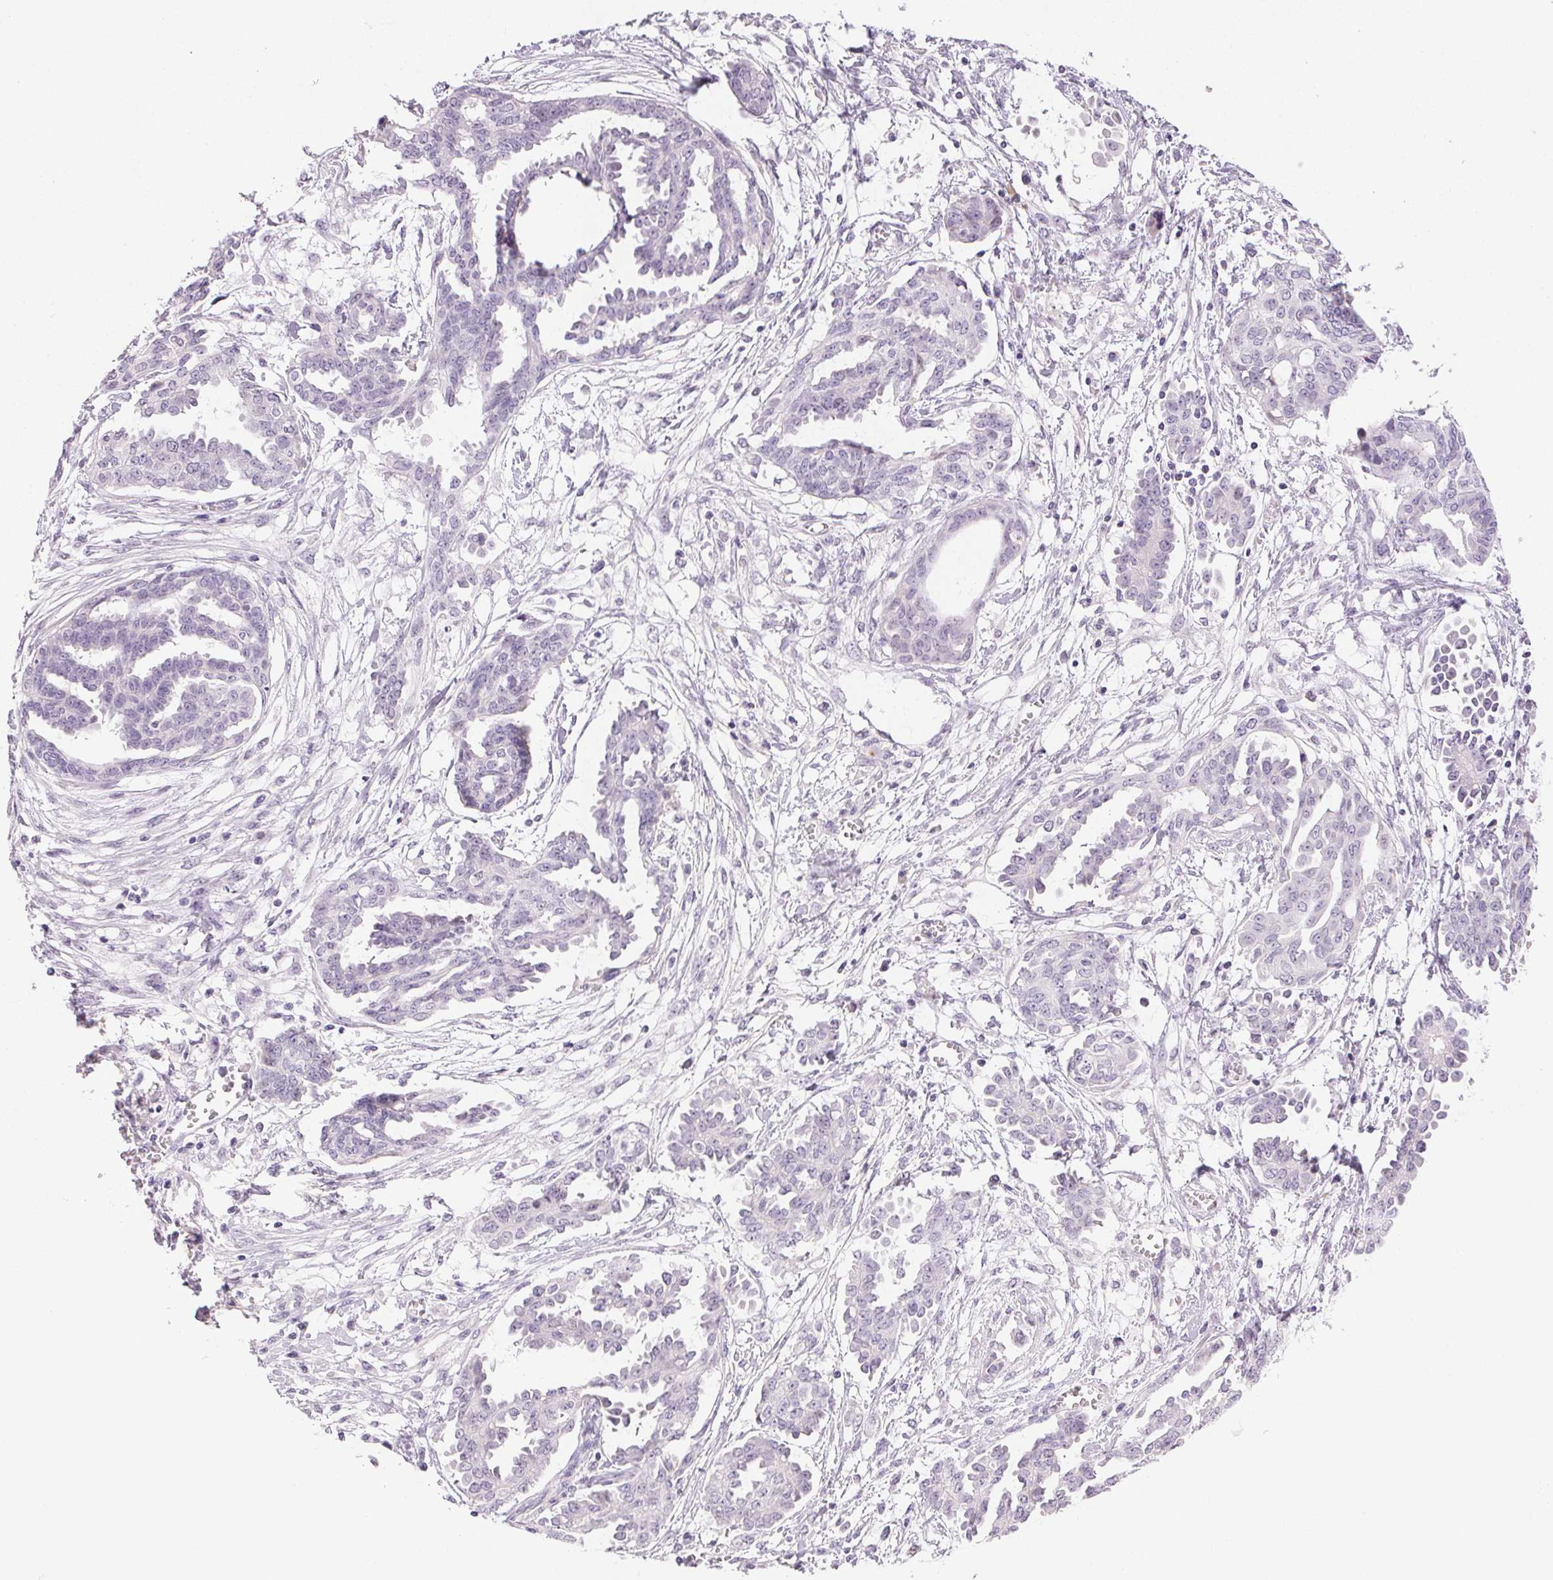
{"staining": {"intensity": "negative", "quantity": "none", "location": "none"}, "tissue": "ovarian cancer", "cell_type": "Tumor cells", "image_type": "cancer", "snomed": [{"axis": "morphology", "description": "Cystadenocarcinoma, serous, NOS"}, {"axis": "topography", "description": "Ovary"}], "caption": "Tumor cells show no significant protein staining in ovarian cancer.", "gene": "BPIFB2", "patient": {"sex": "female", "age": 71}}